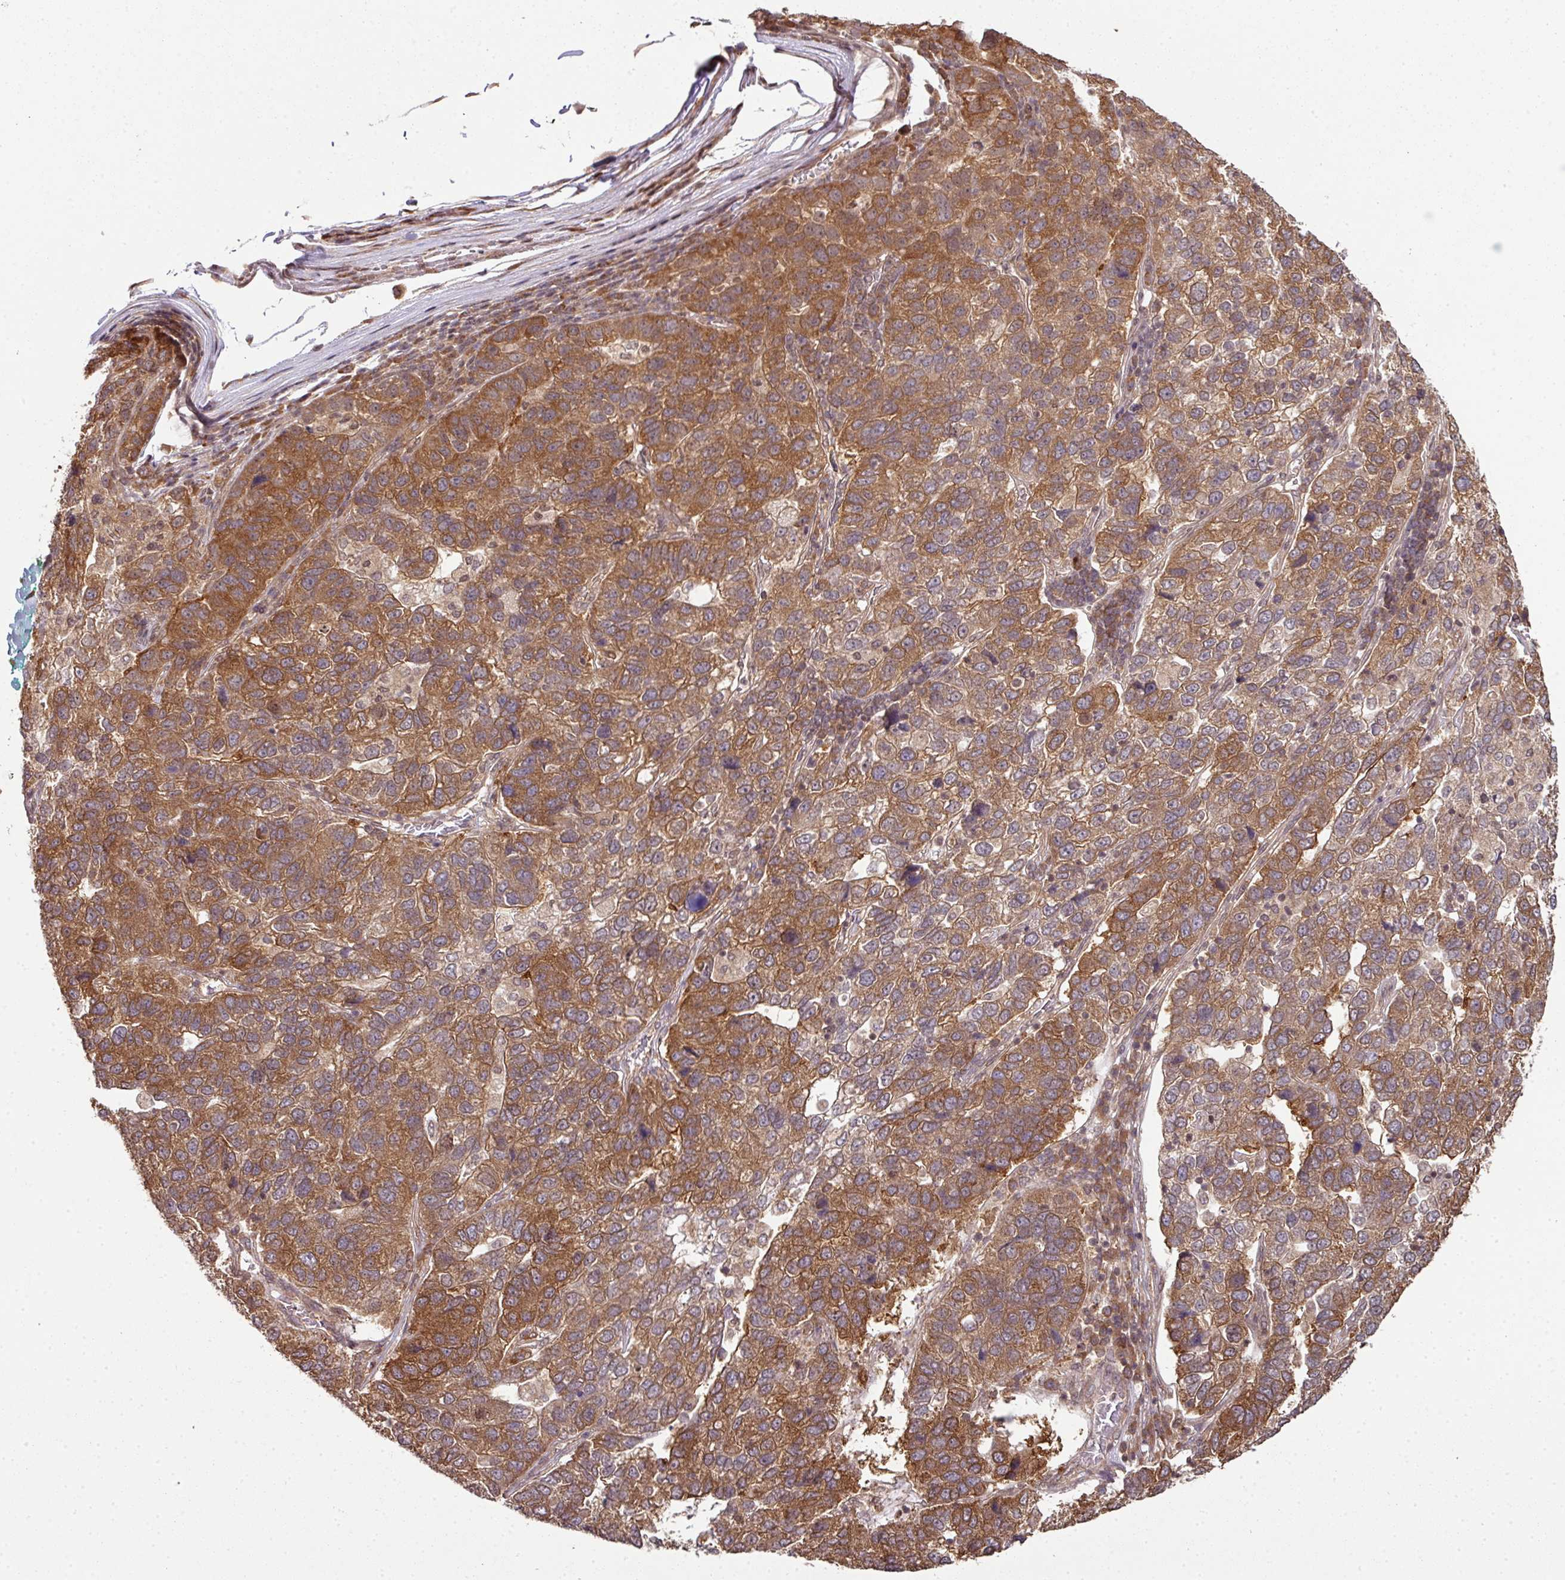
{"staining": {"intensity": "moderate", "quantity": ">75%", "location": "cytoplasmic/membranous"}, "tissue": "pancreatic cancer", "cell_type": "Tumor cells", "image_type": "cancer", "snomed": [{"axis": "morphology", "description": "Adenocarcinoma, NOS"}, {"axis": "topography", "description": "Pancreas"}], "caption": "This is an image of immunohistochemistry staining of pancreatic adenocarcinoma, which shows moderate expression in the cytoplasmic/membranous of tumor cells.", "gene": "ANKRD18A", "patient": {"sex": "female", "age": 61}}